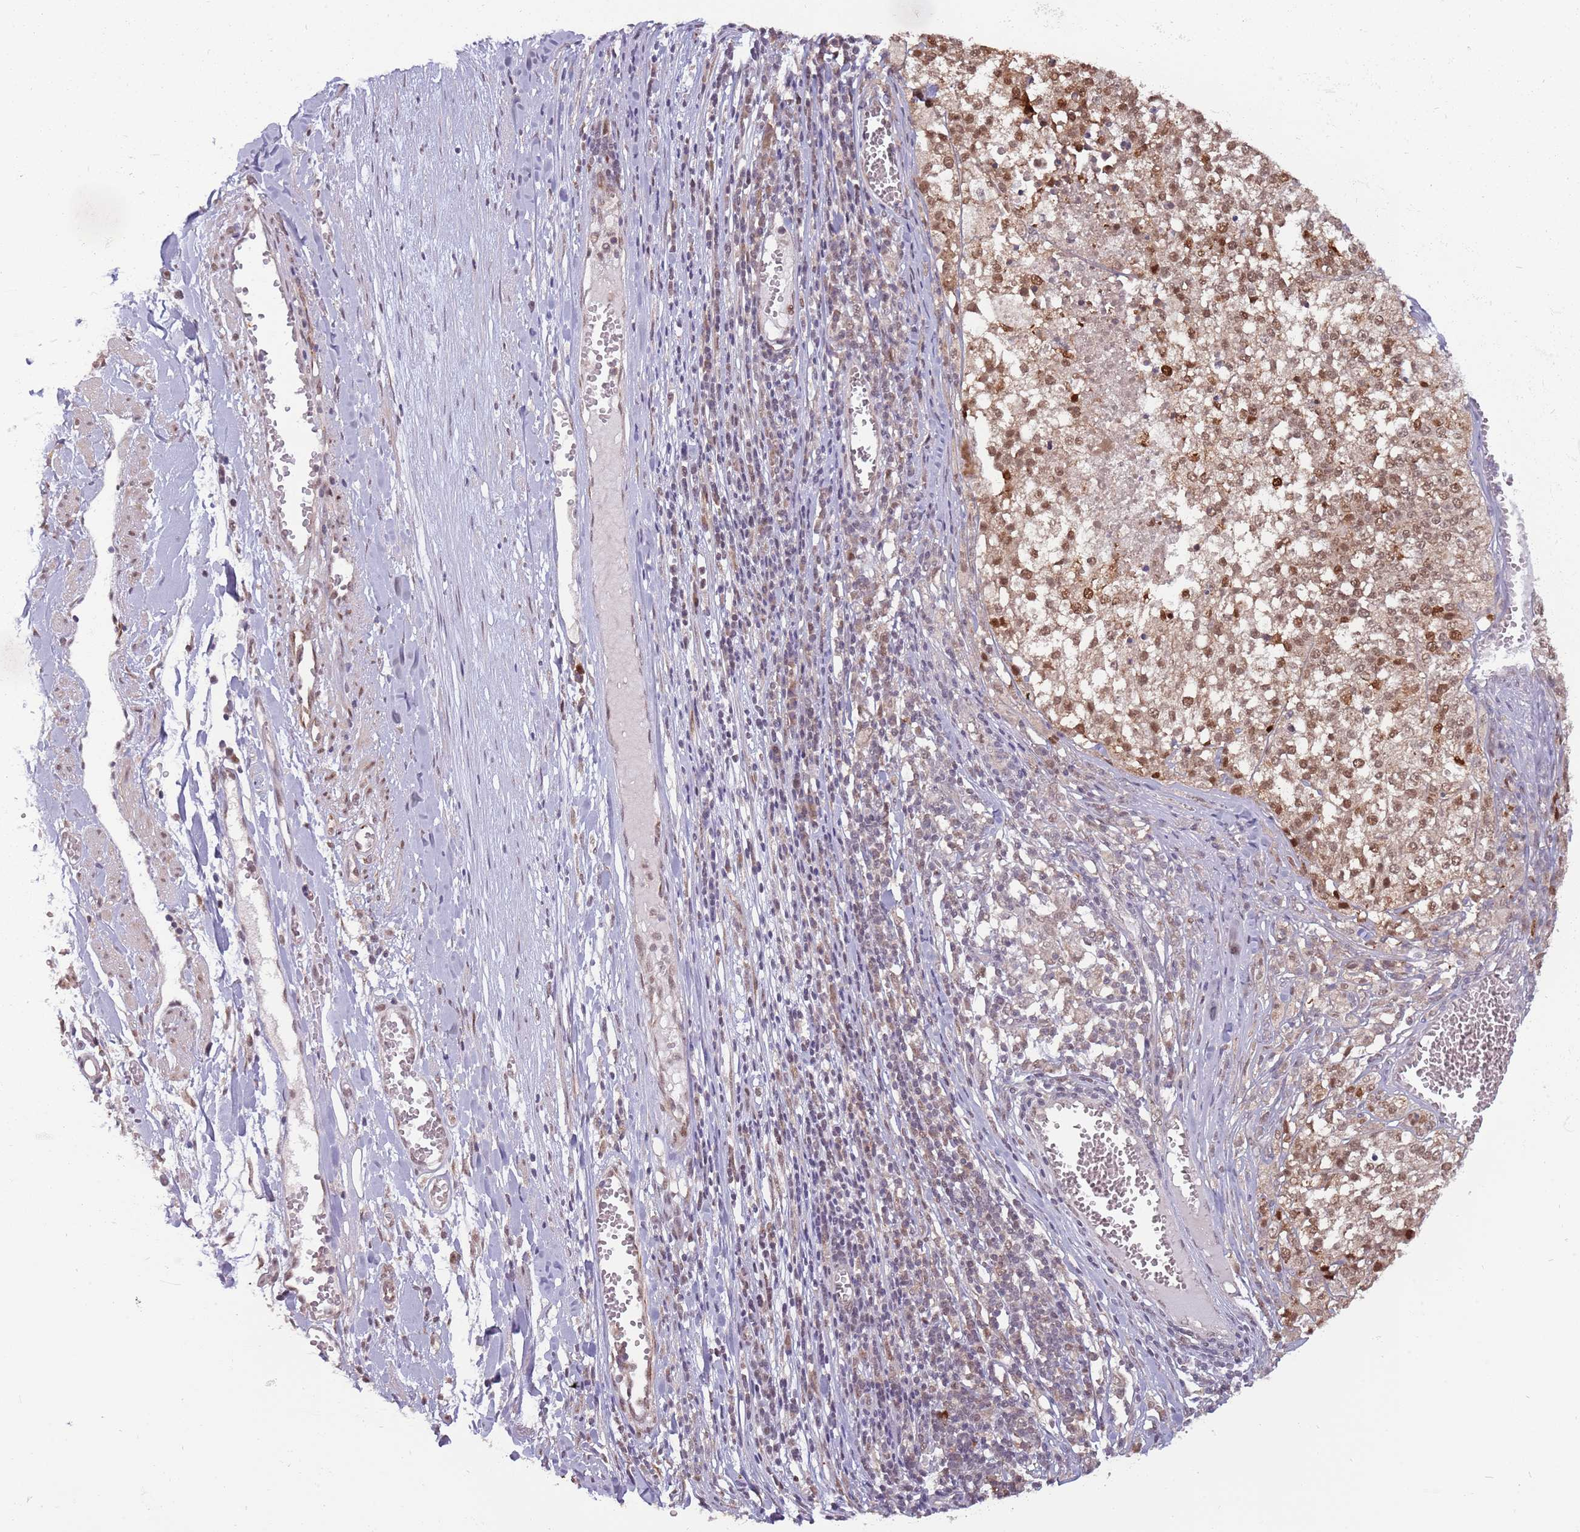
{"staining": {"intensity": "moderate", "quantity": ">75%", "location": "nuclear"}, "tissue": "melanoma", "cell_type": "Tumor cells", "image_type": "cancer", "snomed": [{"axis": "morphology", "description": "Malignant melanoma, NOS"}, {"axis": "topography", "description": "Skin"}], "caption": "The image displays immunohistochemical staining of melanoma. There is moderate nuclear staining is identified in about >75% of tumor cells. The protein is shown in brown color, while the nuclei are stained blue.", "gene": "ZBTB5", "patient": {"sex": "female", "age": 64}}